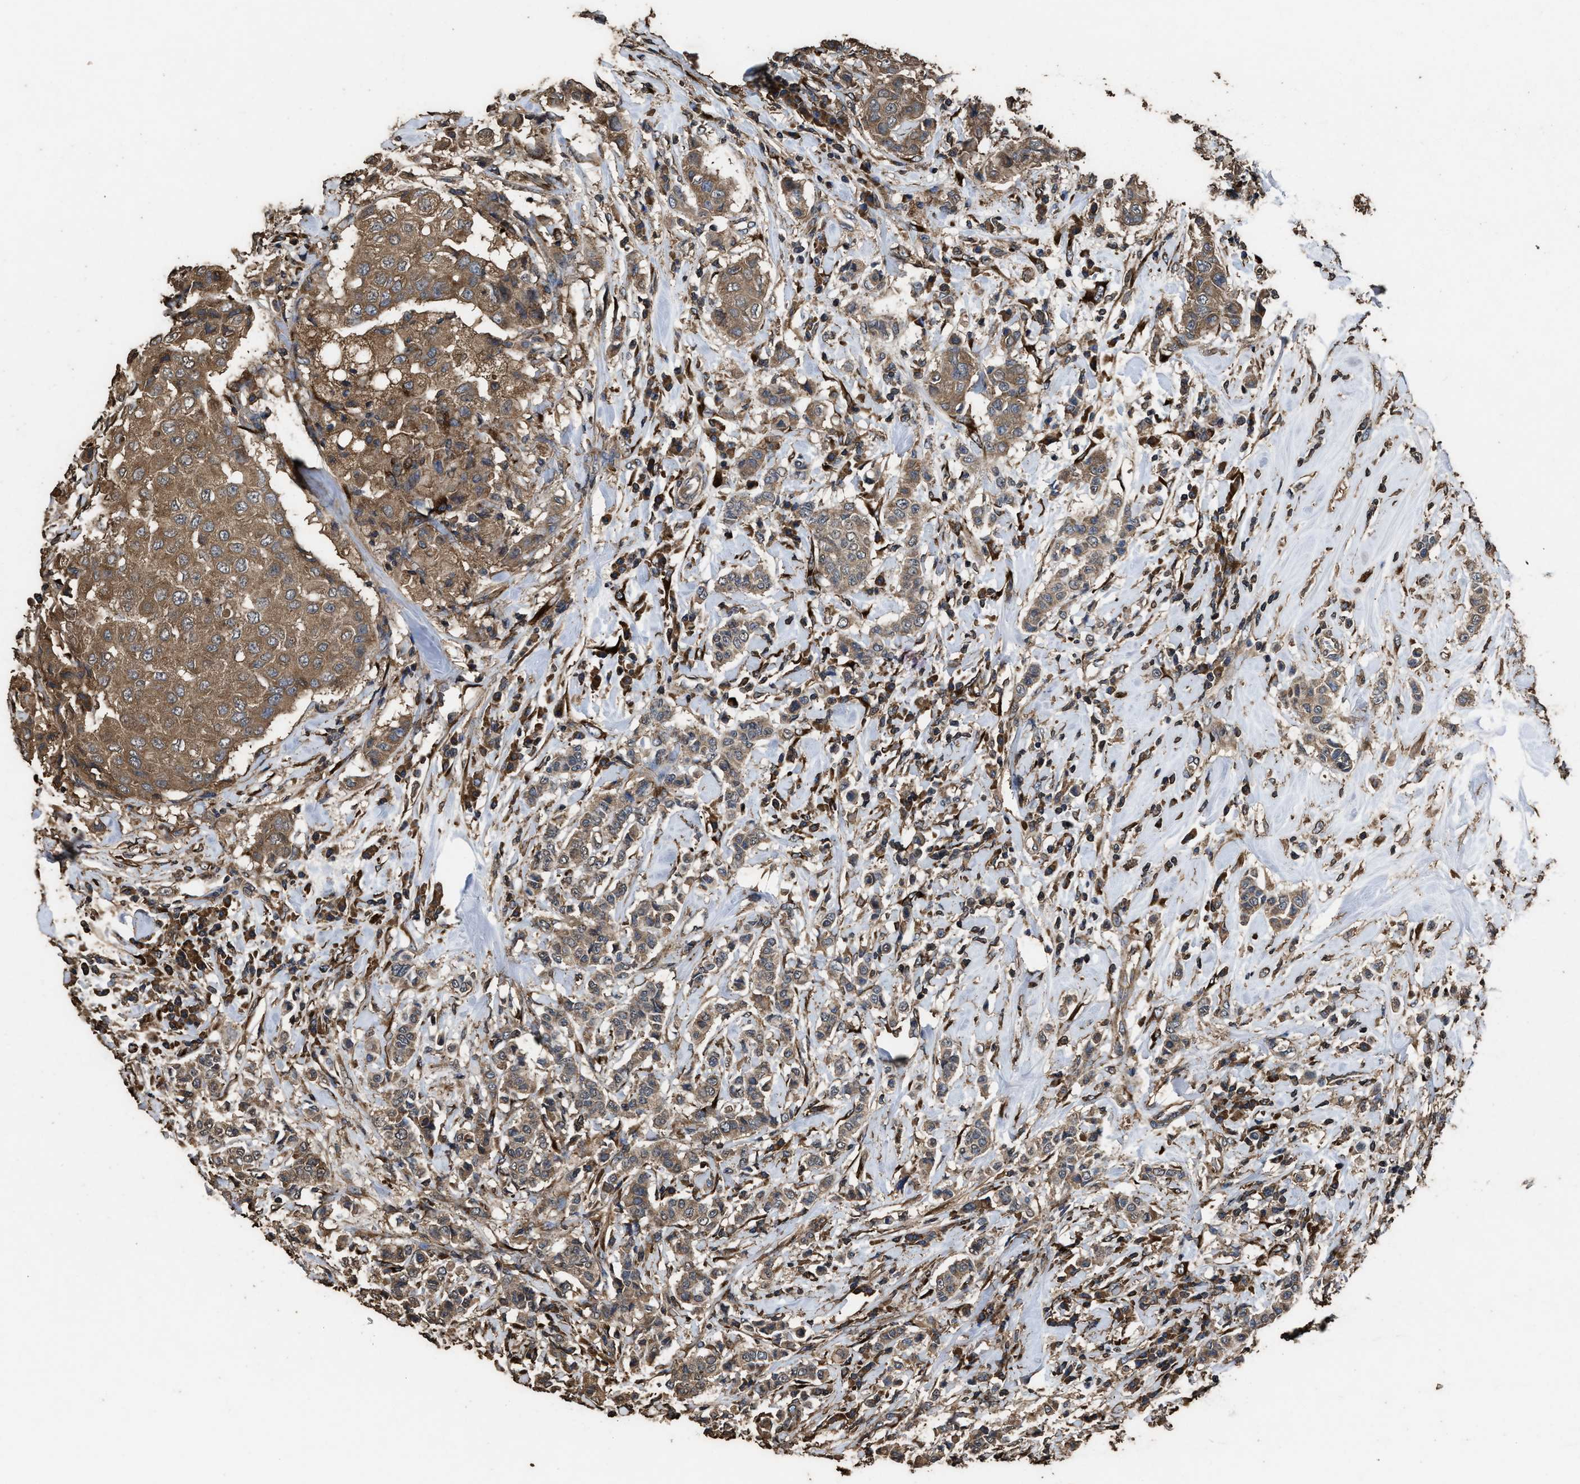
{"staining": {"intensity": "moderate", "quantity": ">75%", "location": "cytoplasmic/membranous"}, "tissue": "breast cancer", "cell_type": "Tumor cells", "image_type": "cancer", "snomed": [{"axis": "morphology", "description": "Duct carcinoma"}, {"axis": "topography", "description": "Breast"}], "caption": "IHC of human breast cancer (intraductal carcinoma) demonstrates medium levels of moderate cytoplasmic/membranous expression in approximately >75% of tumor cells.", "gene": "ZMYND19", "patient": {"sex": "female", "age": 27}}